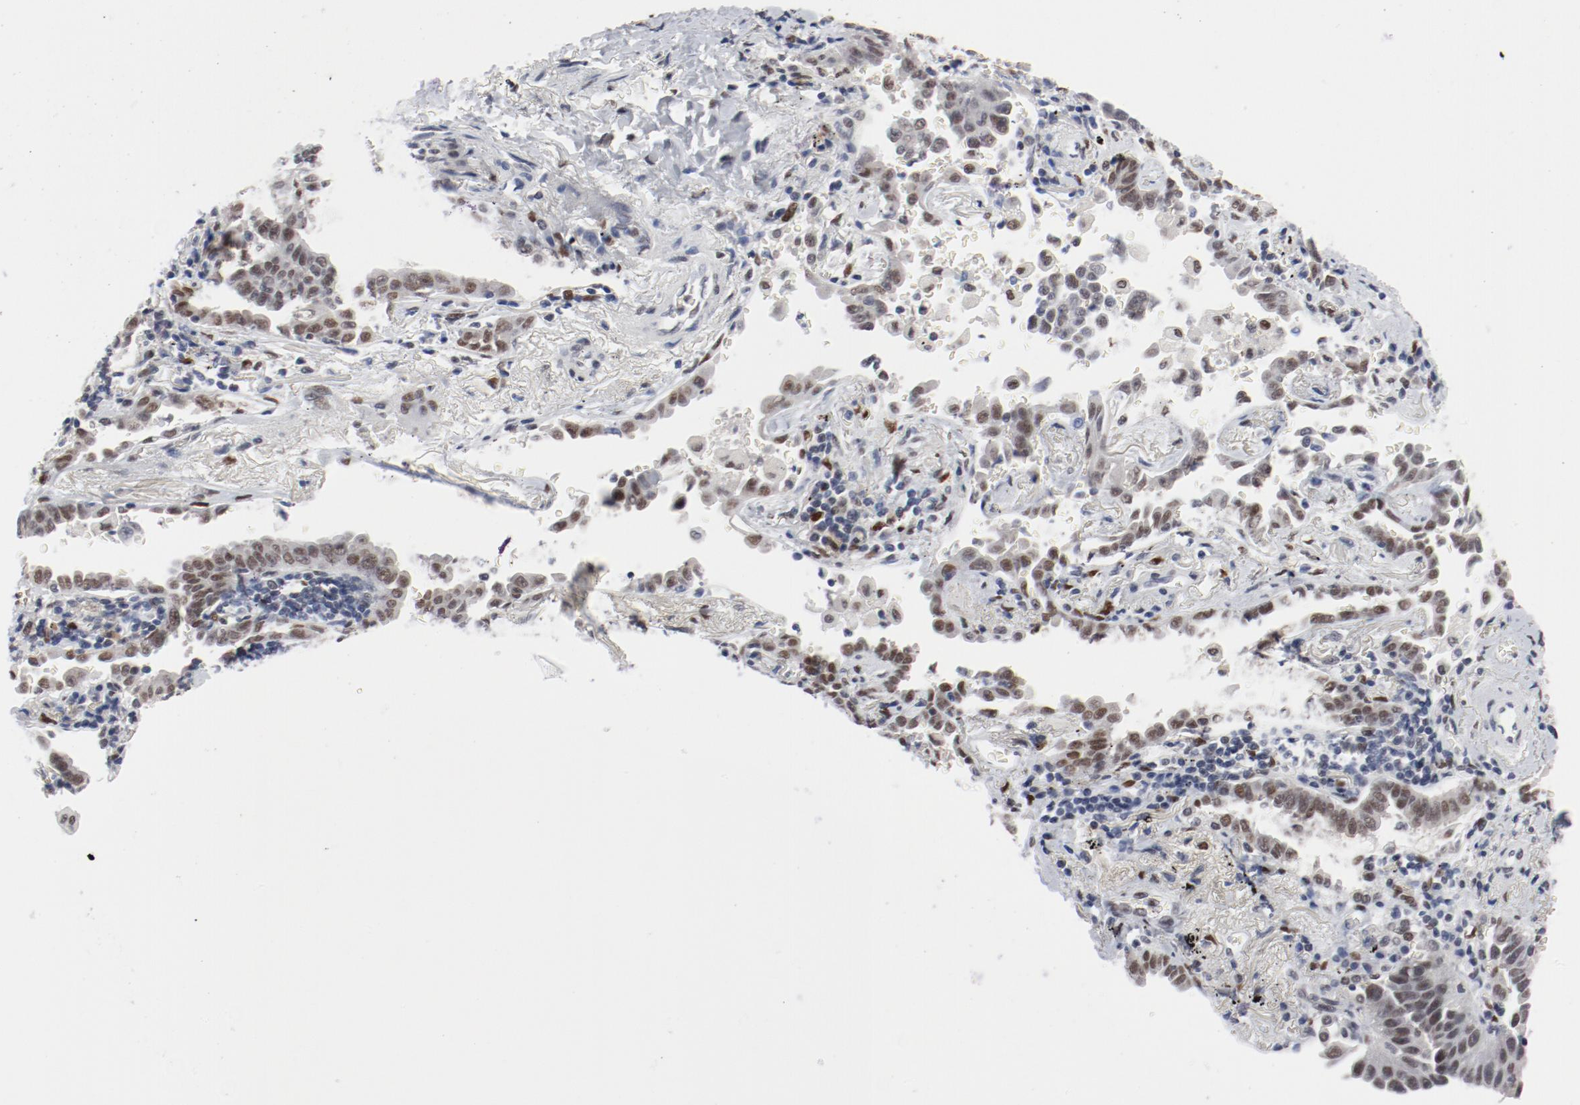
{"staining": {"intensity": "moderate", "quantity": ">75%", "location": "nuclear"}, "tissue": "lung cancer", "cell_type": "Tumor cells", "image_type": "cancer", "snomed": [{"axis": "morphology", "description": "Adenocarcinoma, NOS"}, {"axis": "topography", "description": "Lung"}], "caption": "Lung cancer (adenocarcinoma) stained with DAB immunohistochemistry (IHC) demonstrates medium levels of moderate nuclear staining in about >75% of tumor cells. The staining was performed using DAB, with brown indicating positive protein expression. Nuclei are stained blue with hematoxylin.", "gene": "ARNT", "patient": {"sex": "female", "age": 64}}